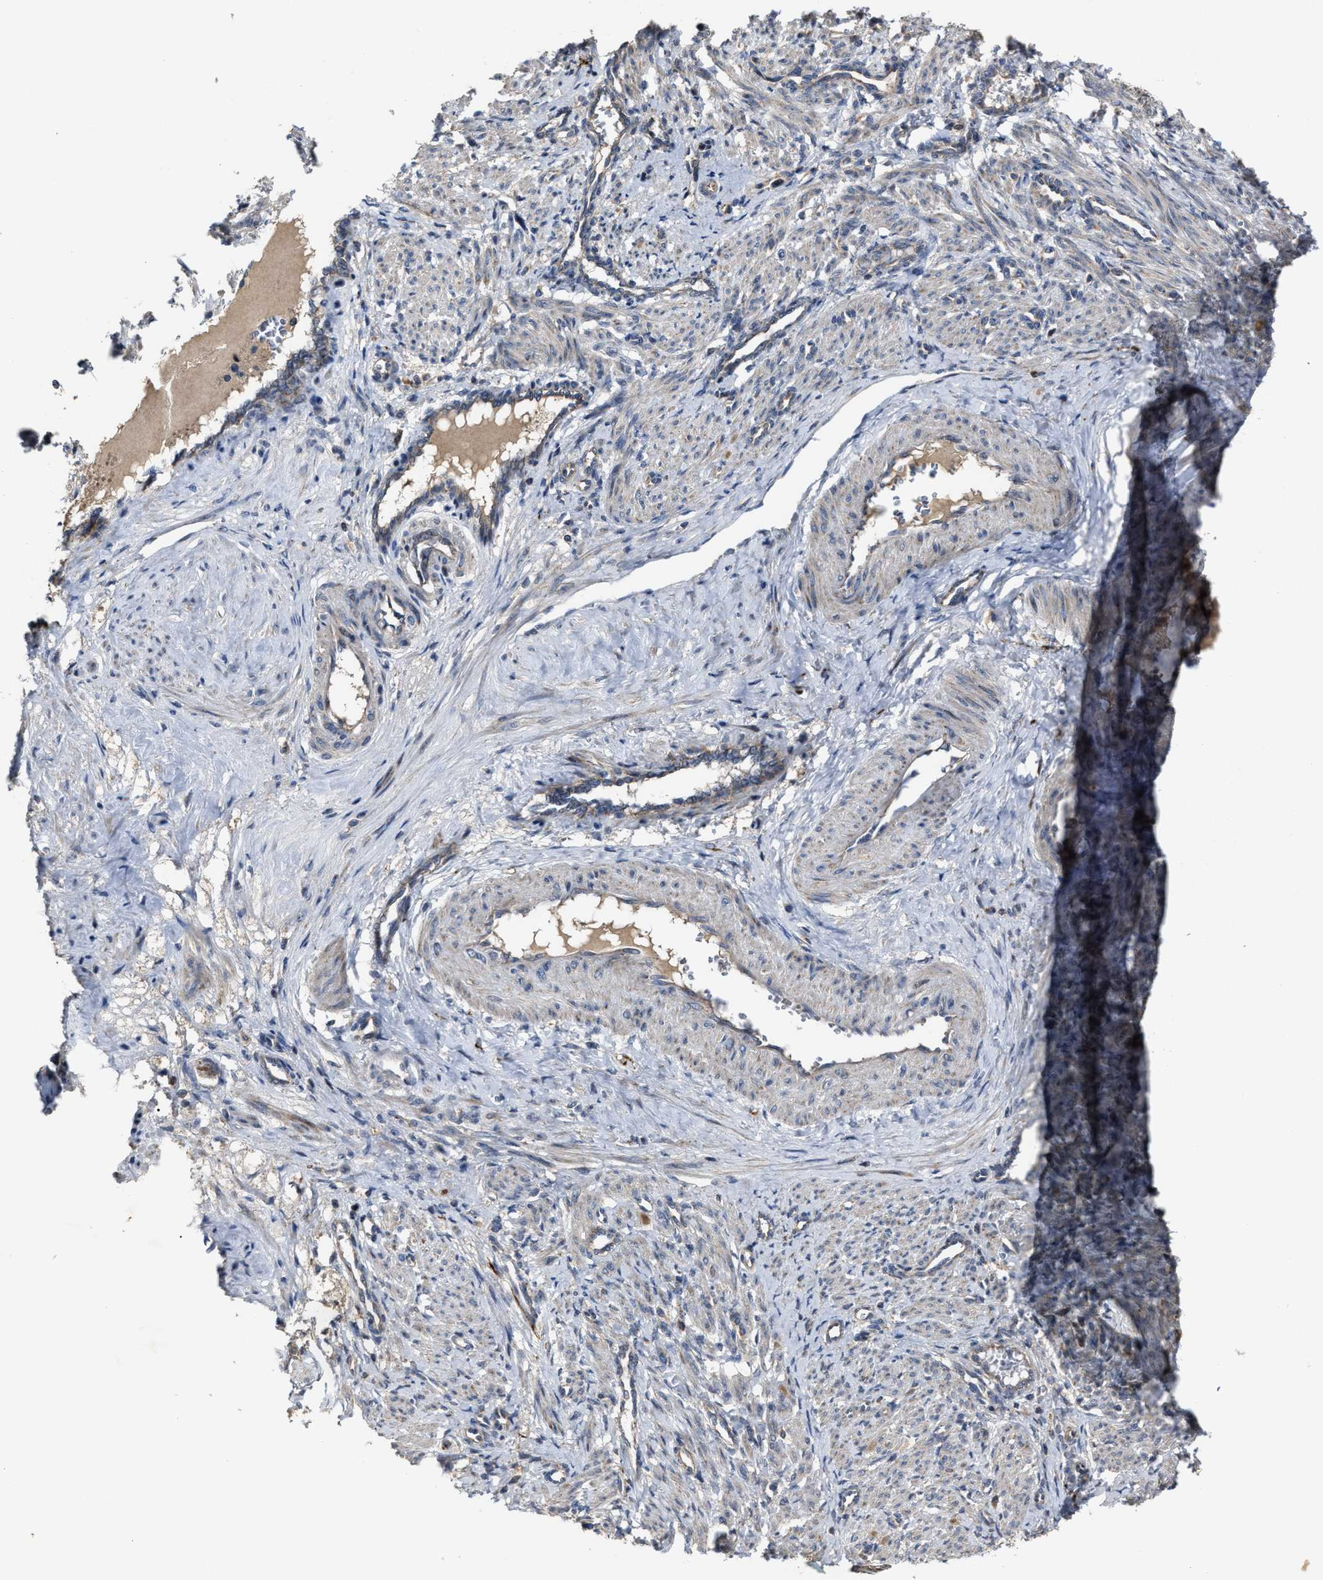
{"staining": {"intensity": "weak", "quantity": "25%-75%", "location": "cytoplasmic/membranous"}, "tissue": "smooth muscle", "cell_type": "Smooth muscle cells", "image_type": "normal", "snomed": [{"axis": "morphology", "description": "Normal tissue, NOS"}, {"axis": "topography", "description": "Endometrium"}], "caption": "Brown immunohistochemical staining in benign smooth muscle demonstrates weak cytoplasmic/membranous staining in approximately 25%-75% of smooth muscle cells. (Brightfield microscopy of DAB IHC at high magnification).", "gene": "PASK", "patient": {"sex": "female", "age": 33}}